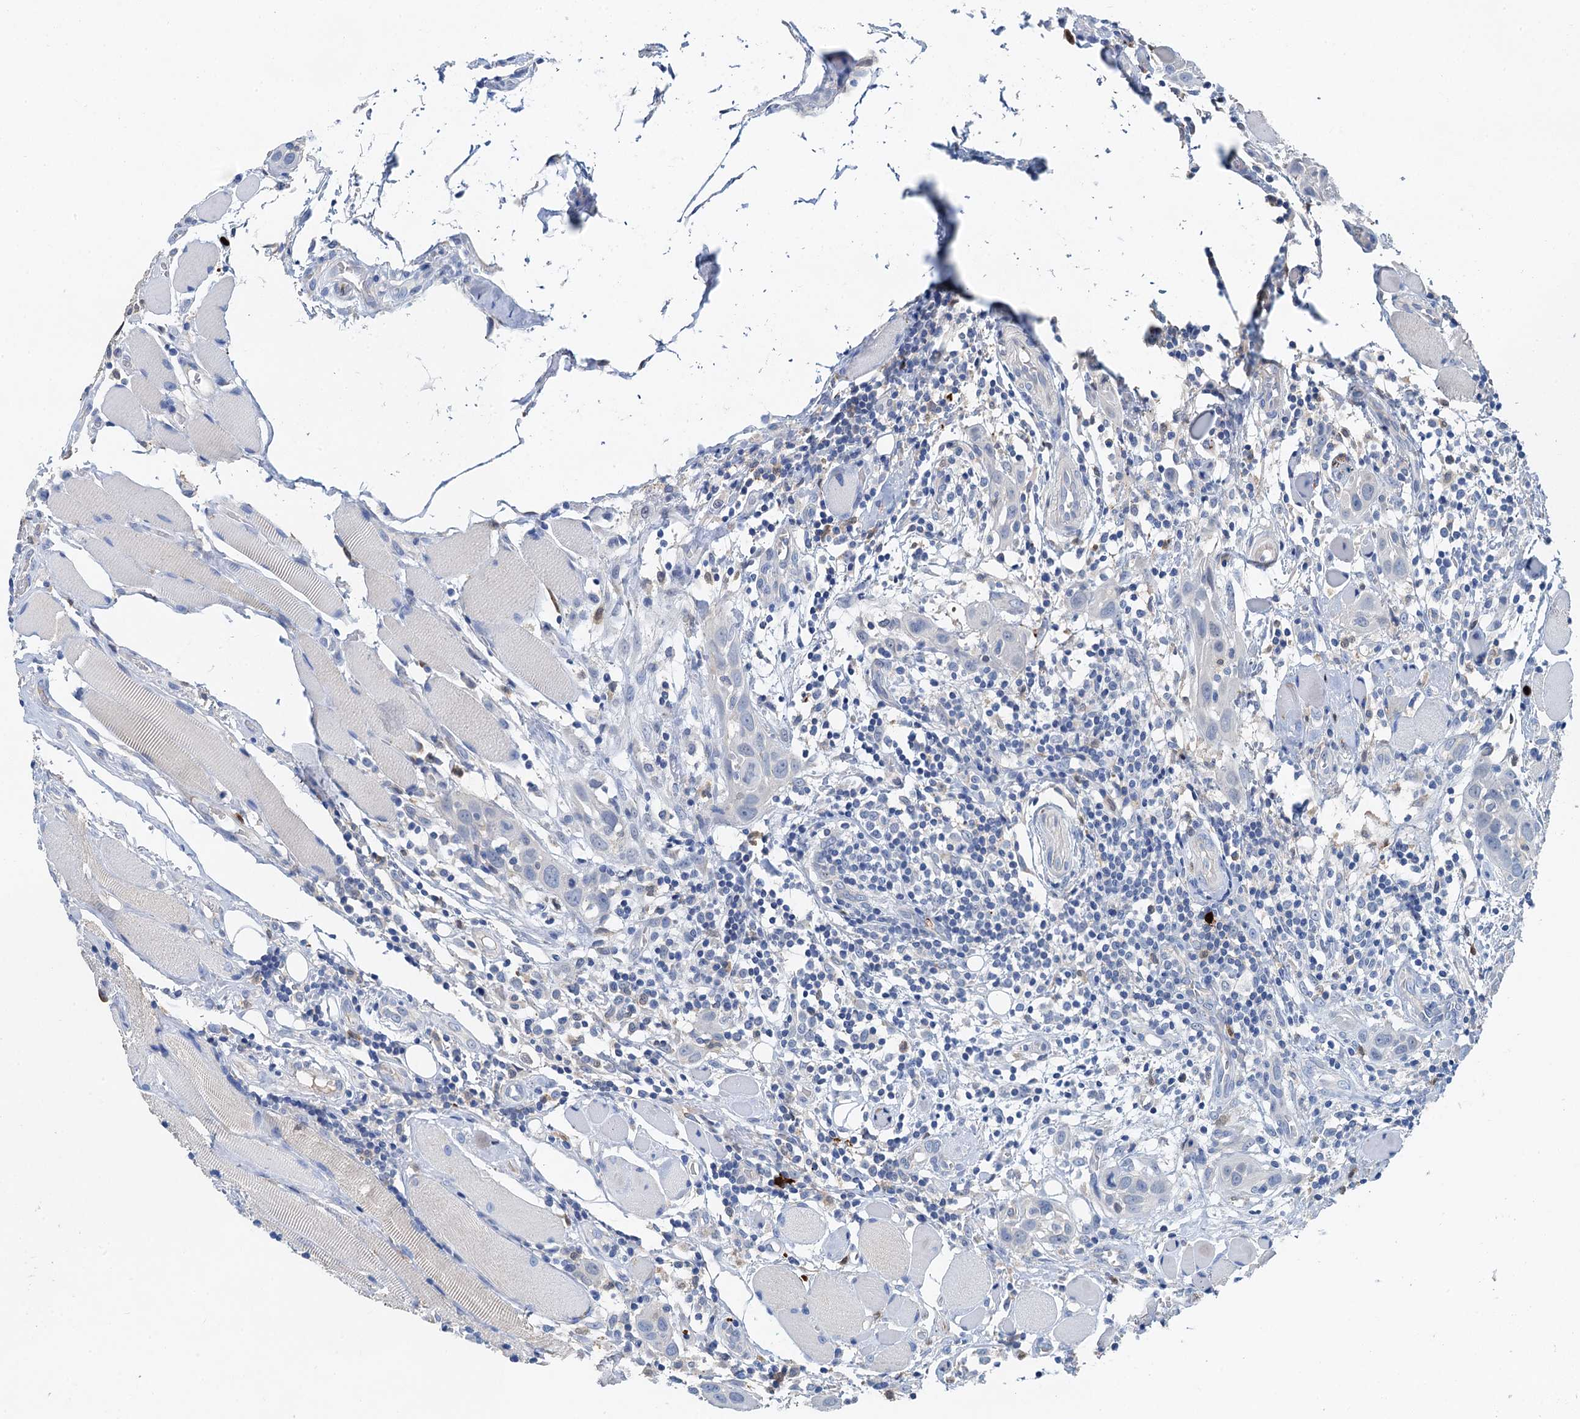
{"staining": {"intensity": "negative", "quantity": "none", "location": "none"}, "tissue": "head and neck cancer", "cell_type": "Tumor cells", "image_type": "cancer", "snomed": [{"axis": "morphology", "description": "Squamous cell carcinoma, NOS"}, {"axis": "topography", "description": "Oral tissue"}, {"axis": "topography", "description": "Head-Neck"}], "caption": "This photomicrograph is of head and neck squamous cell carcinoma stained with IHC to label a protein in brown with the nuclei are counter-stained blue. There is no positivity in tumor cells.", "gene": "OTOA", "patient": {"sex": "female", "age": 50}}